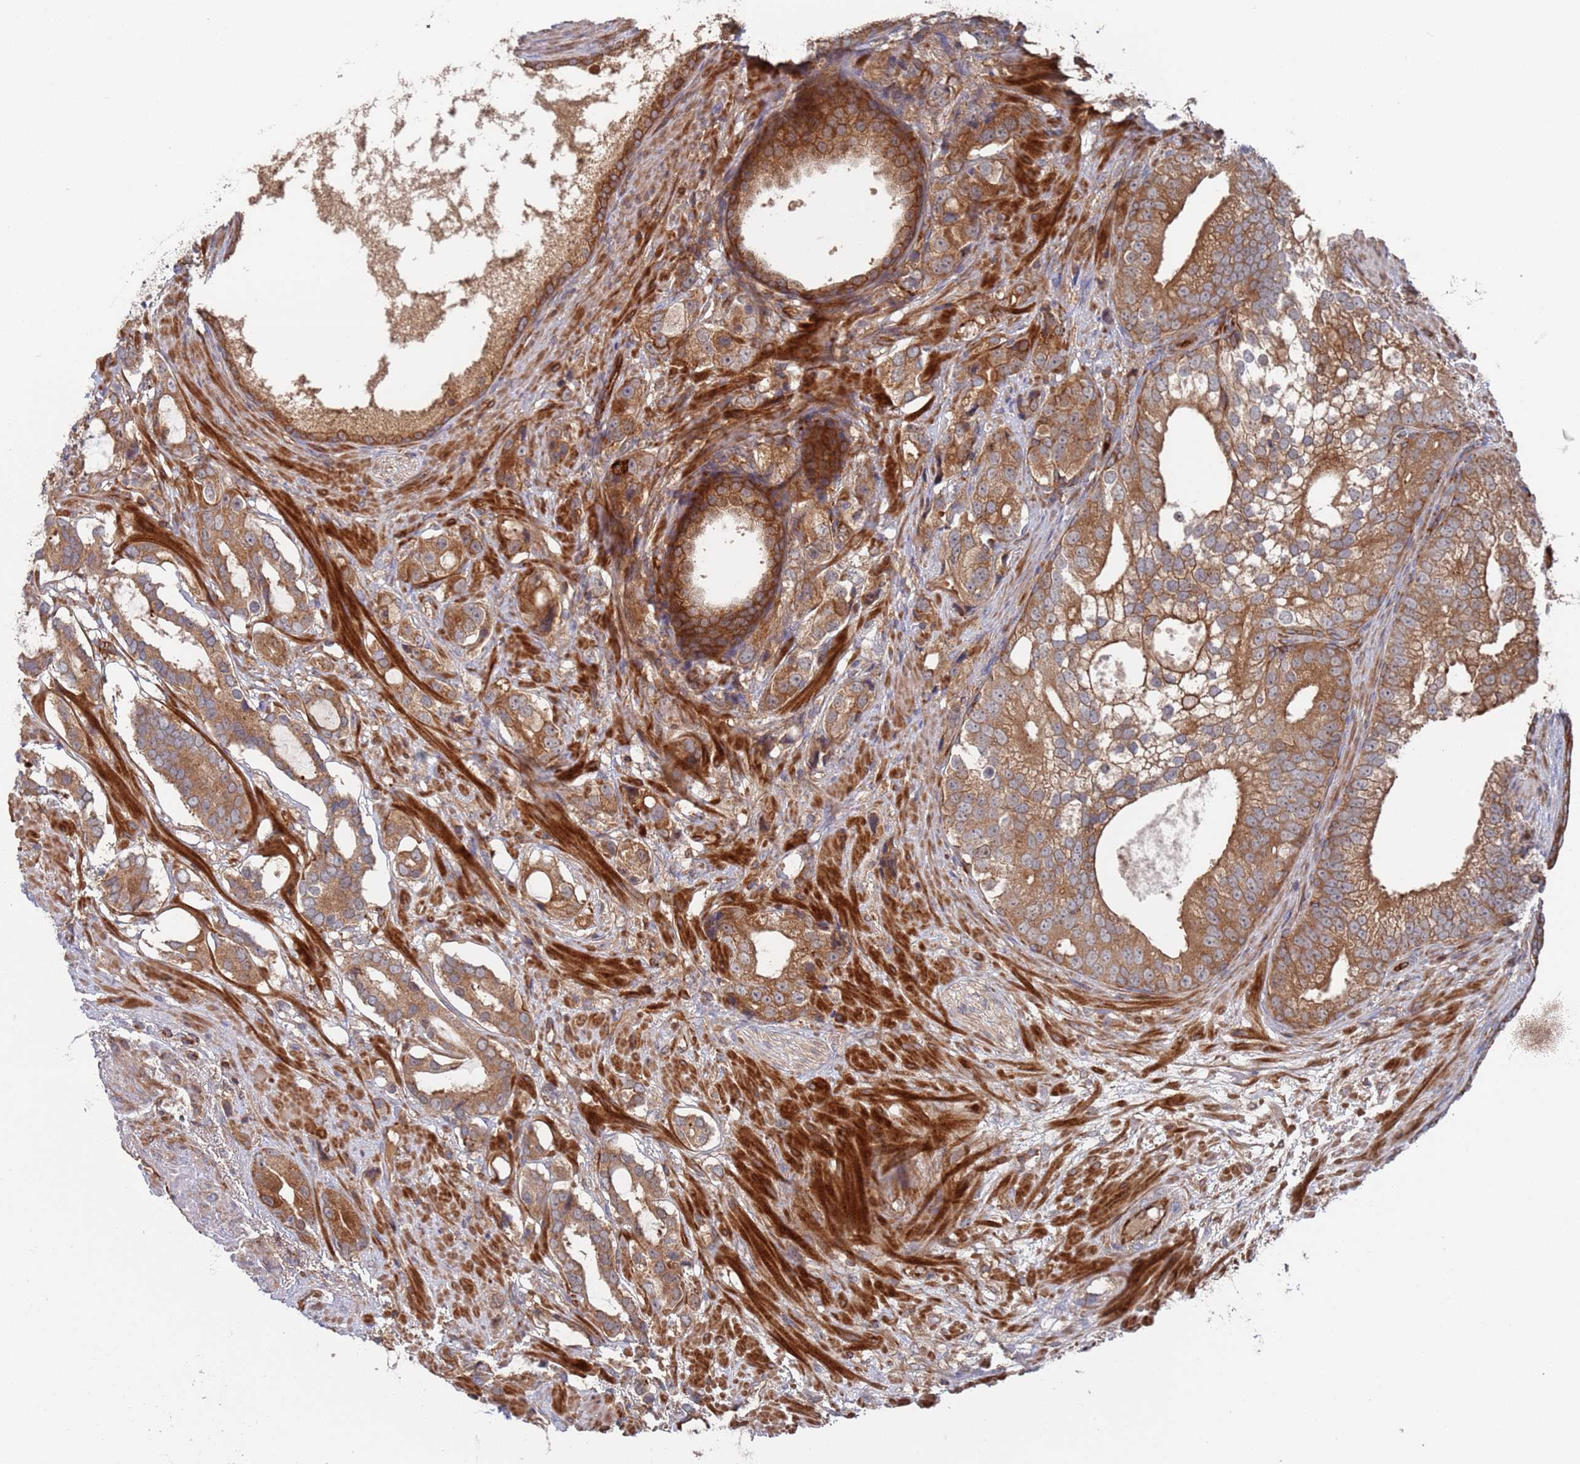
{"staining": {"intensity": "moderate", "quantity": ">75%", "location": "cytoplasmic/membranous"}, "tissue": "prostate cancer", "cell_type": "Tumor cells", "image_type": "cancer", "snomed": [{"axis": "morphology", "description": "Adenocarcinoma, High grade"}, {"axis": "topography", "description": "Prostate"}], "caption": "Approximately >75% of tumor cells in human prostate high-grade adenocarcinoma reveal moderate cytoplasmic/membranous protein positivity as visualized by brown immunohistochemical staining.", "gene": "DDX60", "patient": {"sex": "male", "age": 75}}